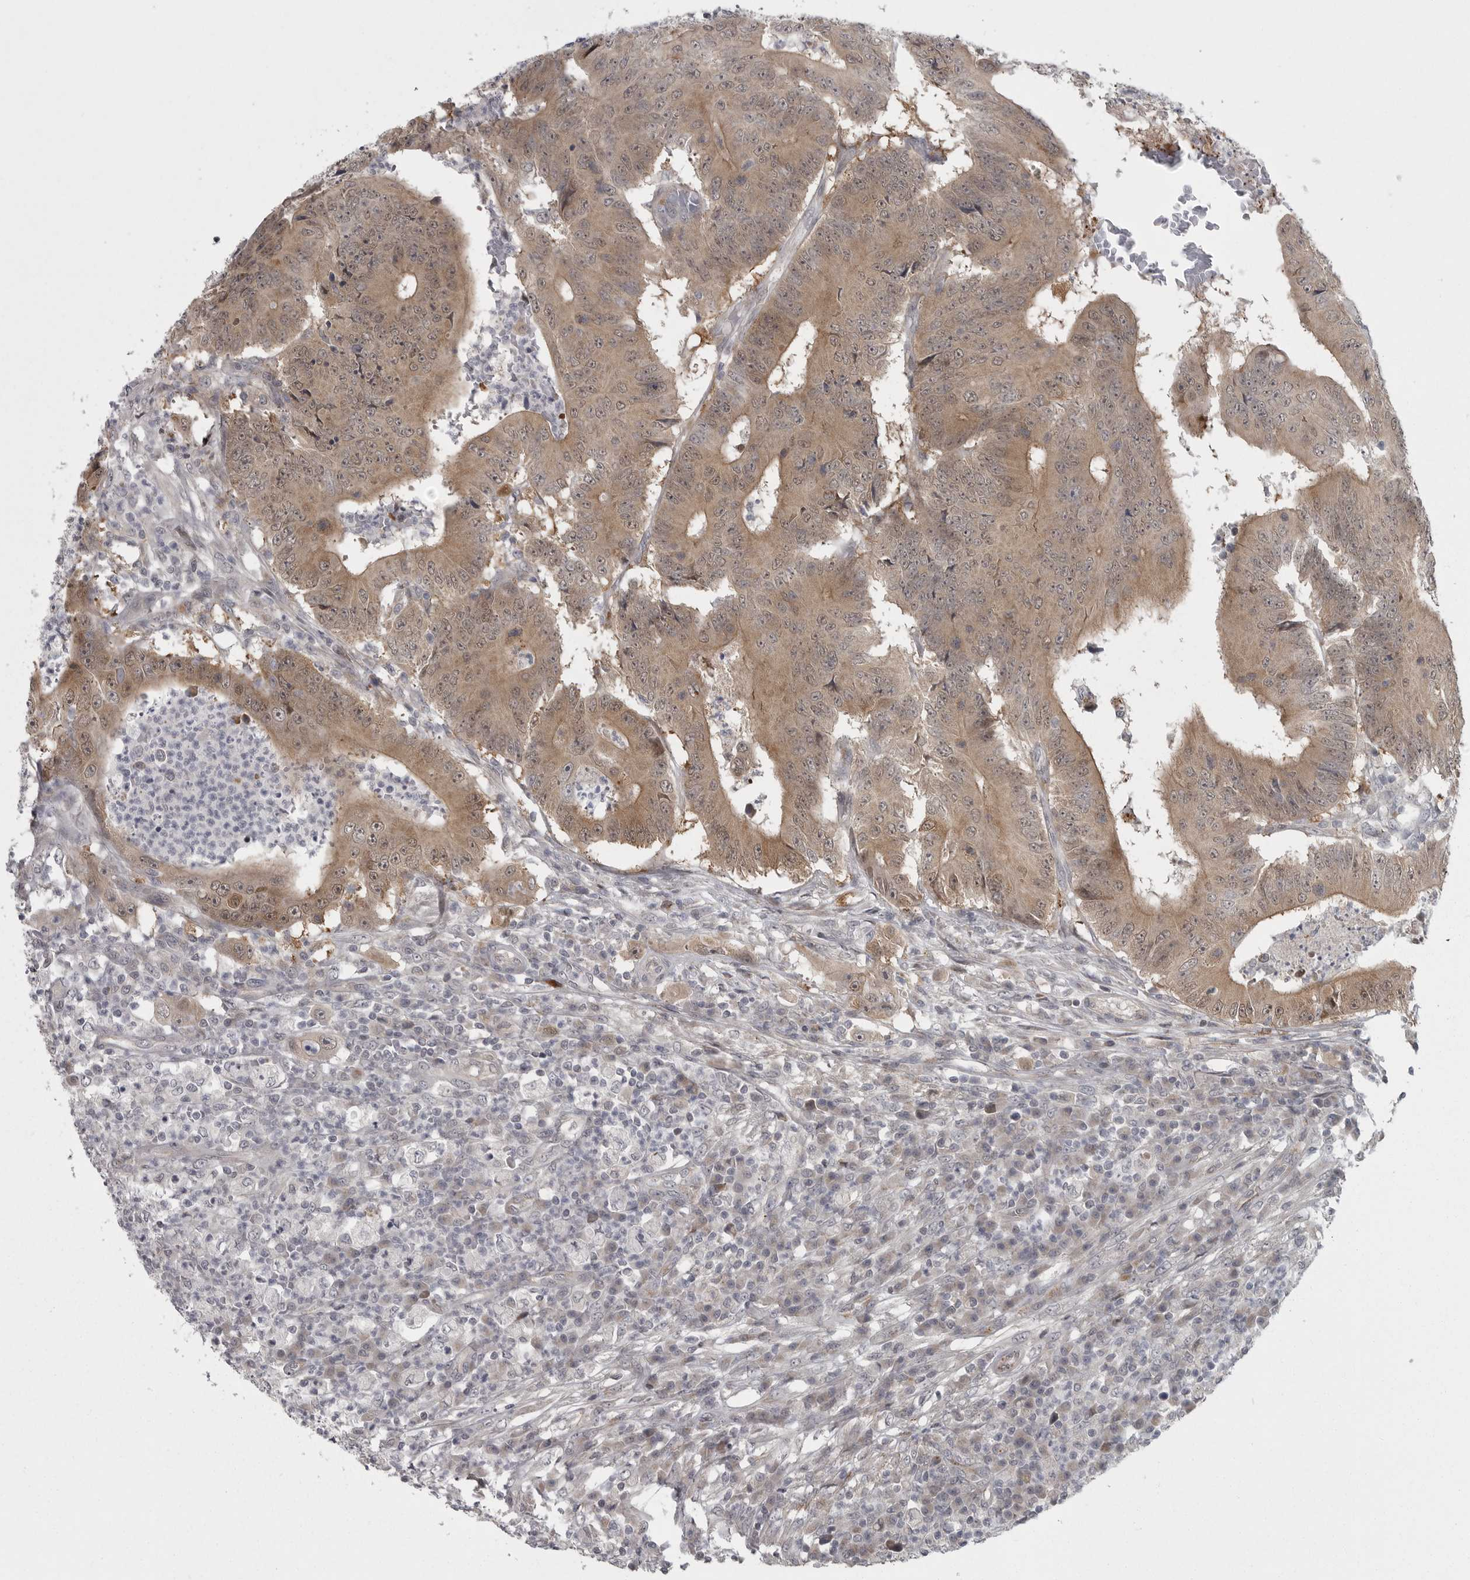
{"staining": {"intensity": "moderate", "quantity": ">75%", "location": "cytoplasmic/membranous,nuclear"}, "tissue": "colorectal cancer", "cell_type": "Tumor cells", "image_type": "cancer", "snomed": [{"axis": "morphology", "description": "Adenocarcinoma, NOS"}, {"axis": "topography", "description": "Colon"}], "caption": "A medium amount of moderate cytoplasmic/membranous and nuclear expression is identified in approximately >75% of tumor cells in colorectal cancer (adenocarcinoma) tissue. (IHC, brightfield microscopy, high magnification).", "gene": "PPP1R9A", "patient": {"sex": "male", "age": 83}}